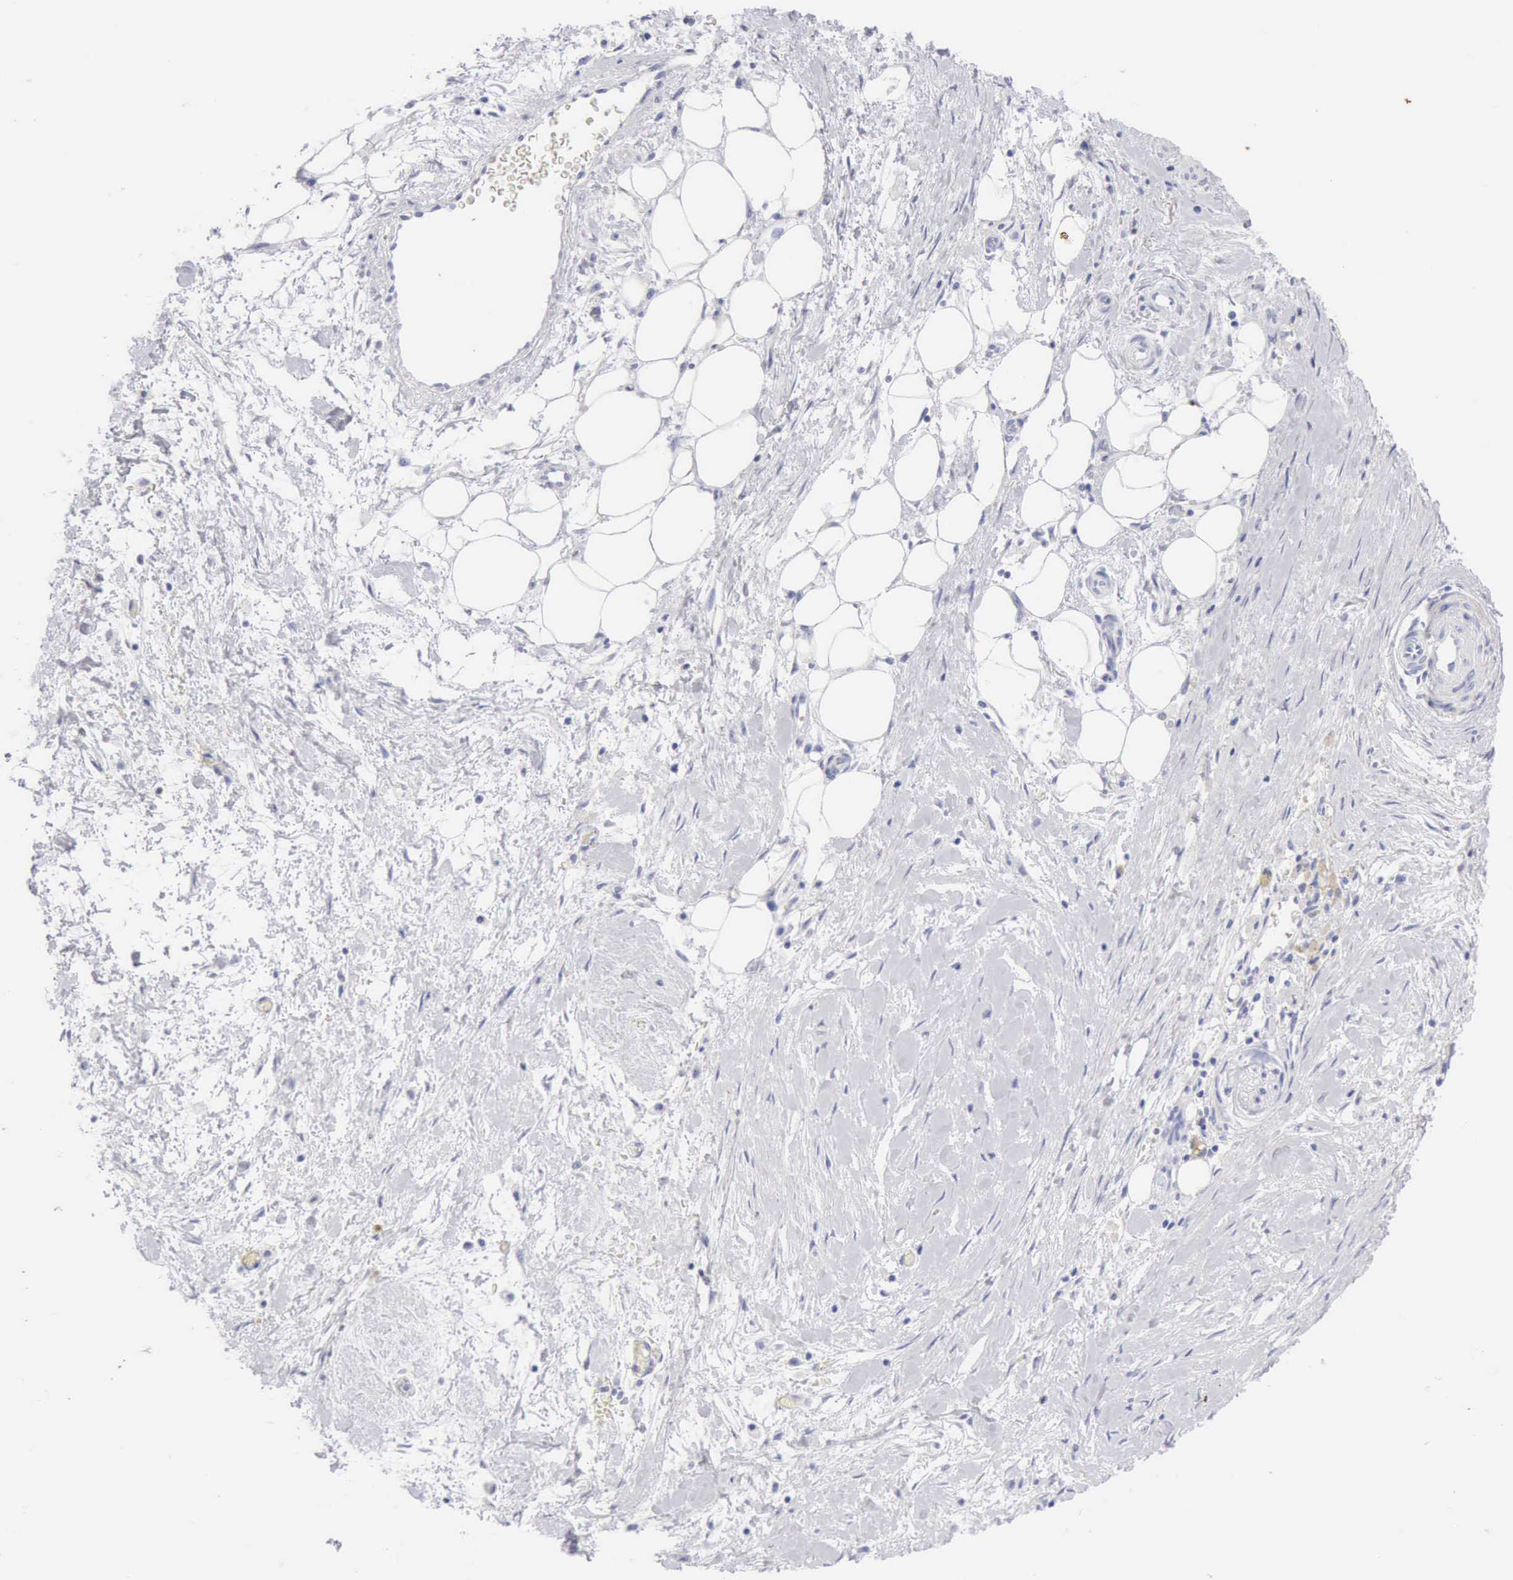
{"staining": {"intensity": "negative", "quantity": "none", "location": "none"}, "tissue": "pancreatic cancer", "cell_type": "Tumor cells", "image_type": "cancer", "snomed": [{"axis": "morphology", "description": "Adenocarcinoma, NOS"}, {"axis": "topography", "description": "Pancreas"}], "caption": "Pancreatic cancer (adenocarcinoma) was stained to show a protein in brown. There is no significant staining in tumor cells.", "gene": "KRT10", "patient": {"sex": "male", "age": 79}}